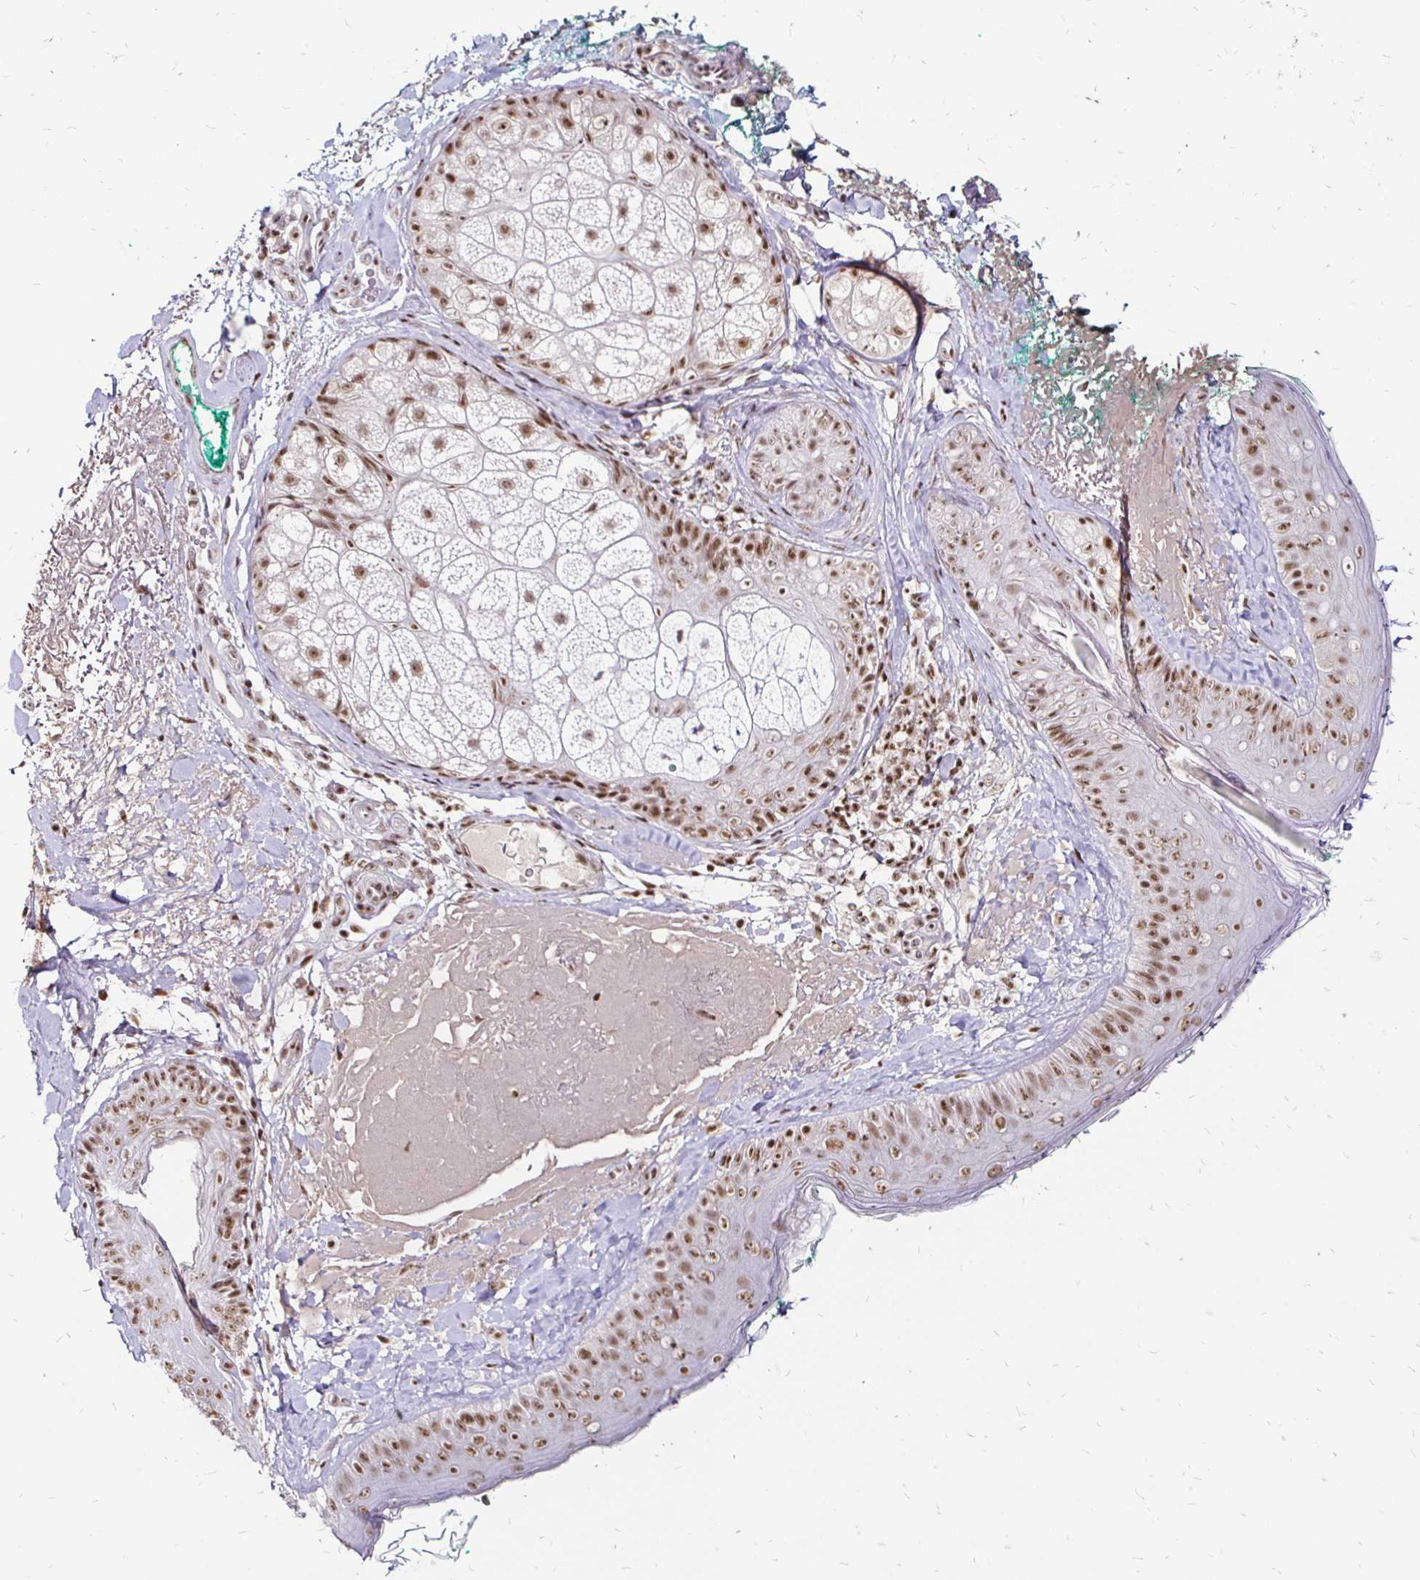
{"staining": {"intensity": "weak", "quantity": ">75%", "location": "nuclear"}, "tissue": "skin", "cell_type": "Fibroblasts", "image_type": "normal", "snomed": [{"axis": "morphology", "description": "Normal tissue, NOS"}, {"axis": "topography", "description": "Skin"}], "caption": "Skin stained with DAB (3,3'-diaminobenzidine) IHC exhibits low levels of weak nuclear staining in approximately >75% of fibroblasts.", "gene": "SIN3A", "patient": {"sex": "male", "age": 73}}